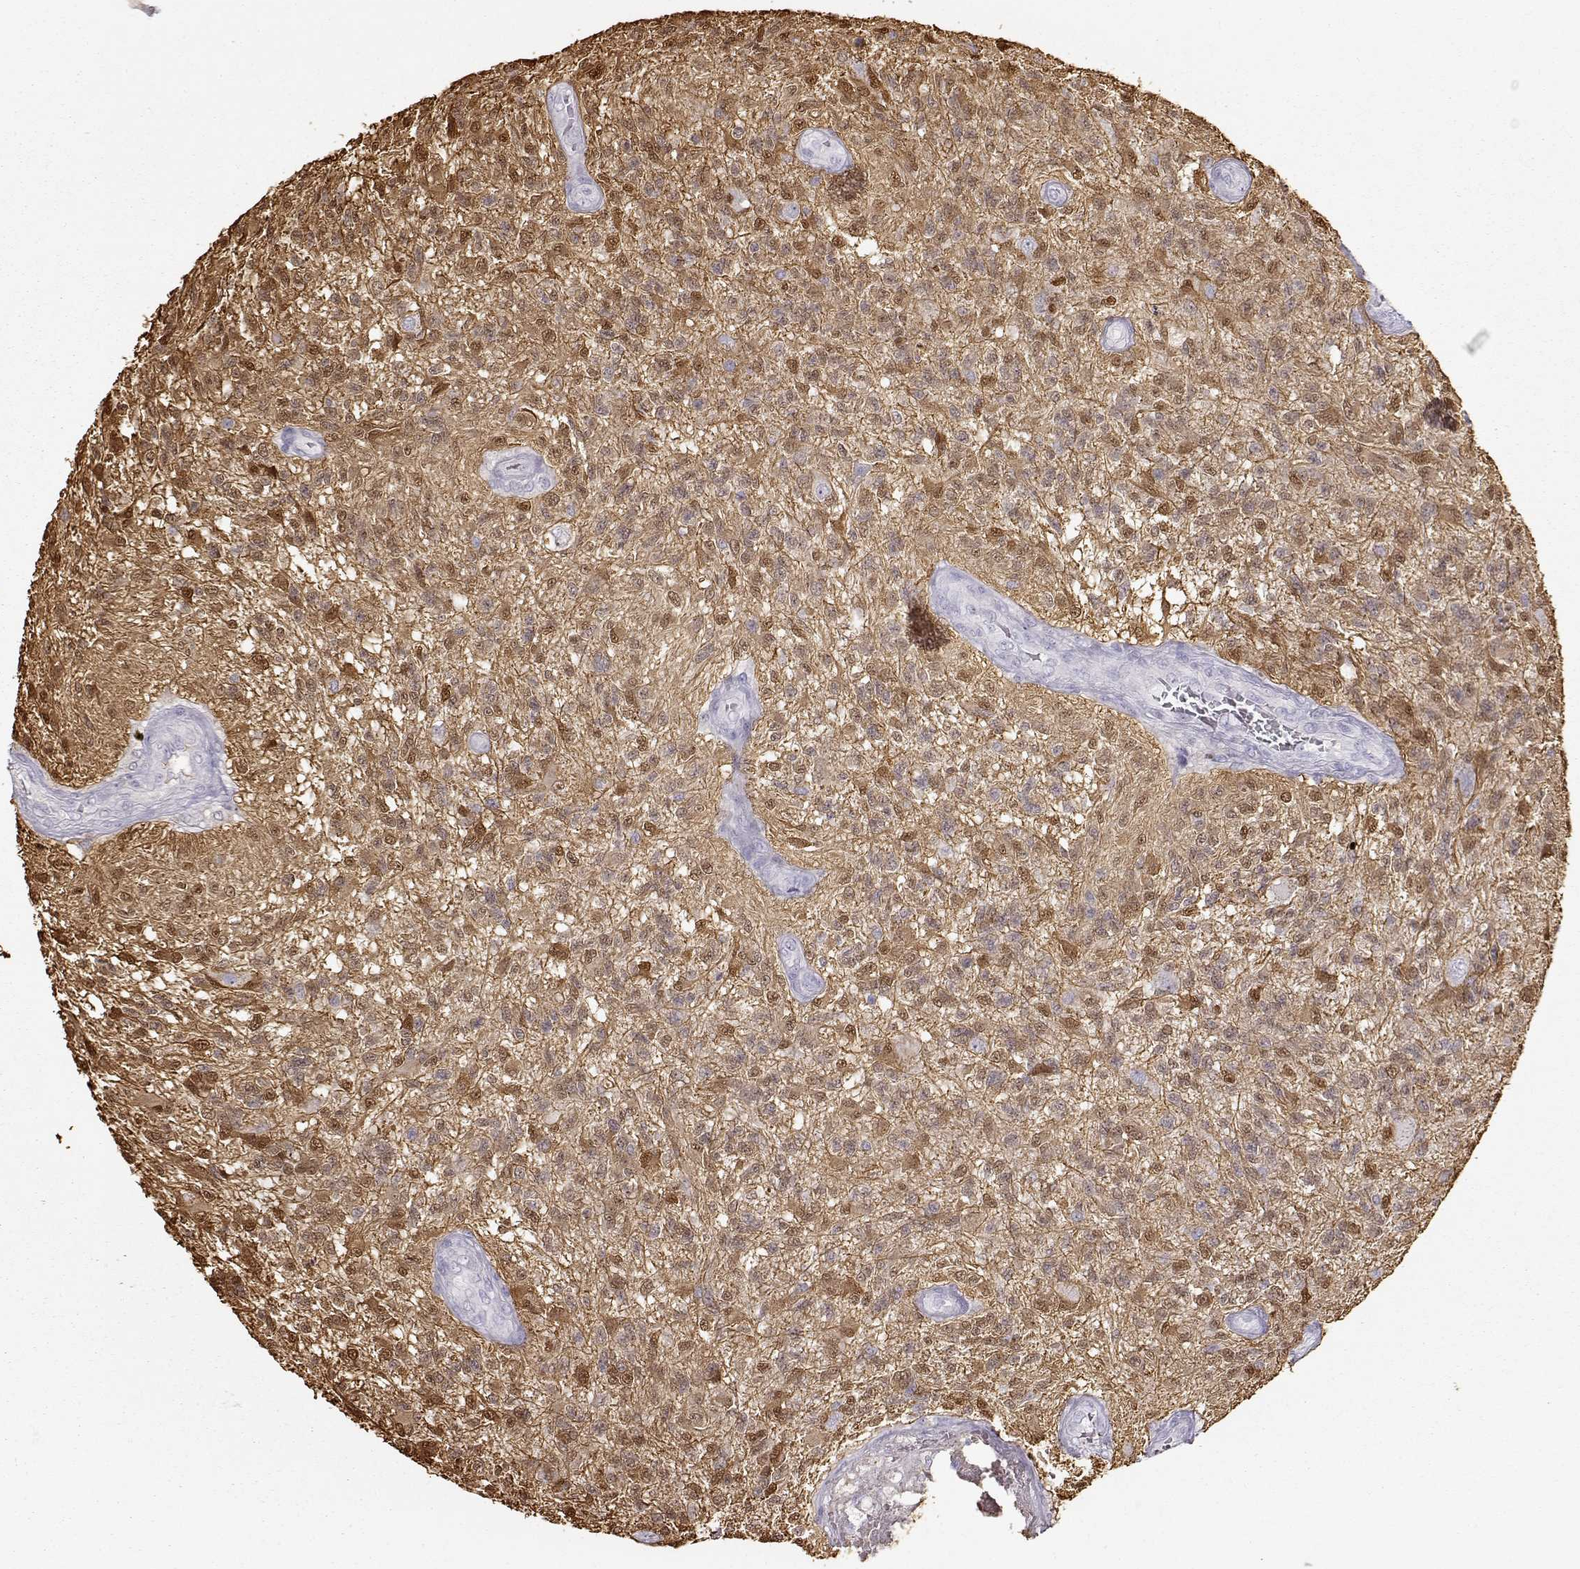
{"staining": {"intensity": "weak", "quantity": ">75%", "location": "cytoplasmic/membranous,nuclear"}, "tissue": "glioma", "cell_type": "Tumor cells", "image_type": "cancer", "snomed": [{"axis": "morphology", "description": "Glioma, malignant, High grade"}, {"axis": "topography", "description": "Brain"}], "caption": "Tumor cells demonstrate weak cytoplasmic/membranous and nuclear positivity in approximately >75% of cells in high-grade glioma (malignant). Nuclei are stained in blue.", "gene": "S100B", "patient": {"sex": "male", "age": 56}}